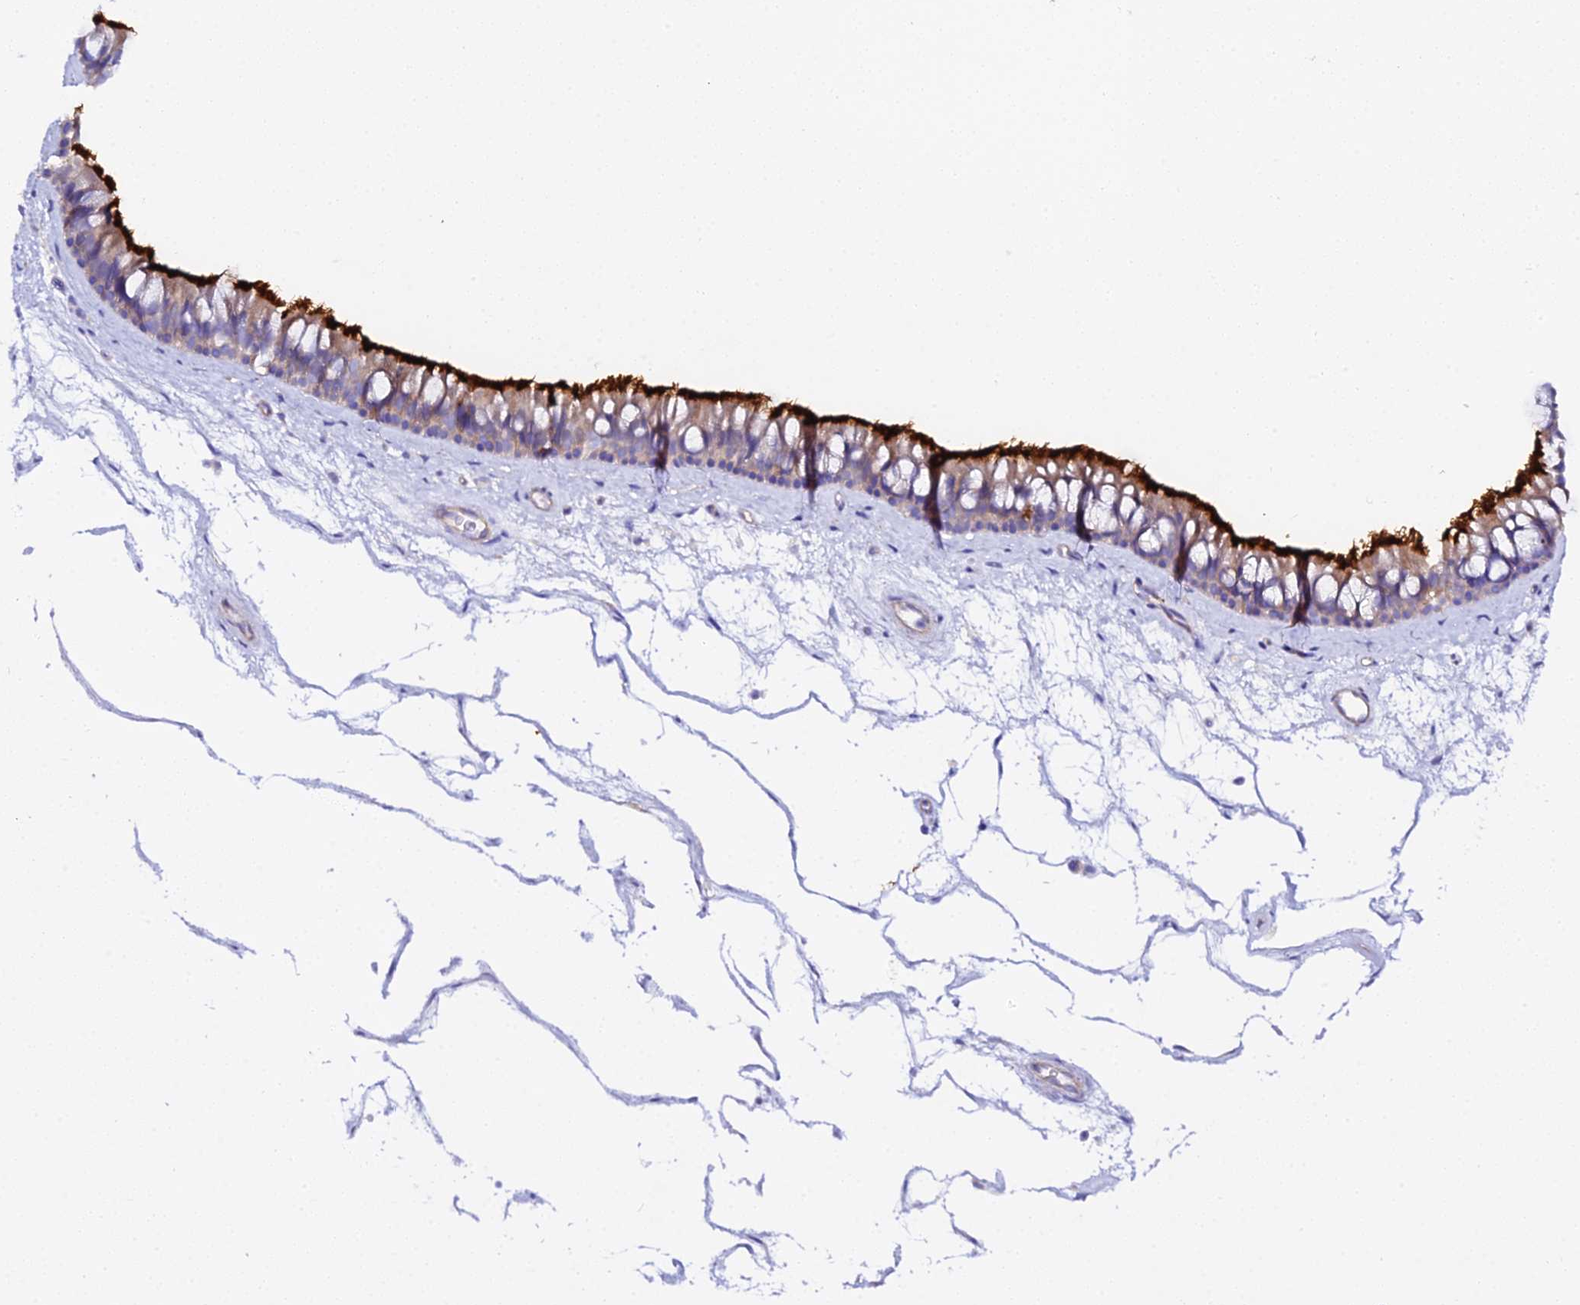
{"staining": {"intensity": "strong", "quantity": "25%-75%", "location": "cytoplasmic/membranous"}, "tissue": "nasopharynx", "cell_type": "Respiratory epithelial cells", "image_type": "normal", "snomed": [{"axis": "morphology", "description": "Normal tissue, NOS"}, {"axis": "topography", "description": "Nasopharynx"}], "caption": "The immunohistochemical stain labels strong cytoplasmic/membranous staining in respiratory epithelial cells of unremarkable nasopharynx. (DAB IHC, brown staining for protein, blue staining for nuclei).", "gene": "CFAP45", "patient": {"sex": "male", "age": 64}}